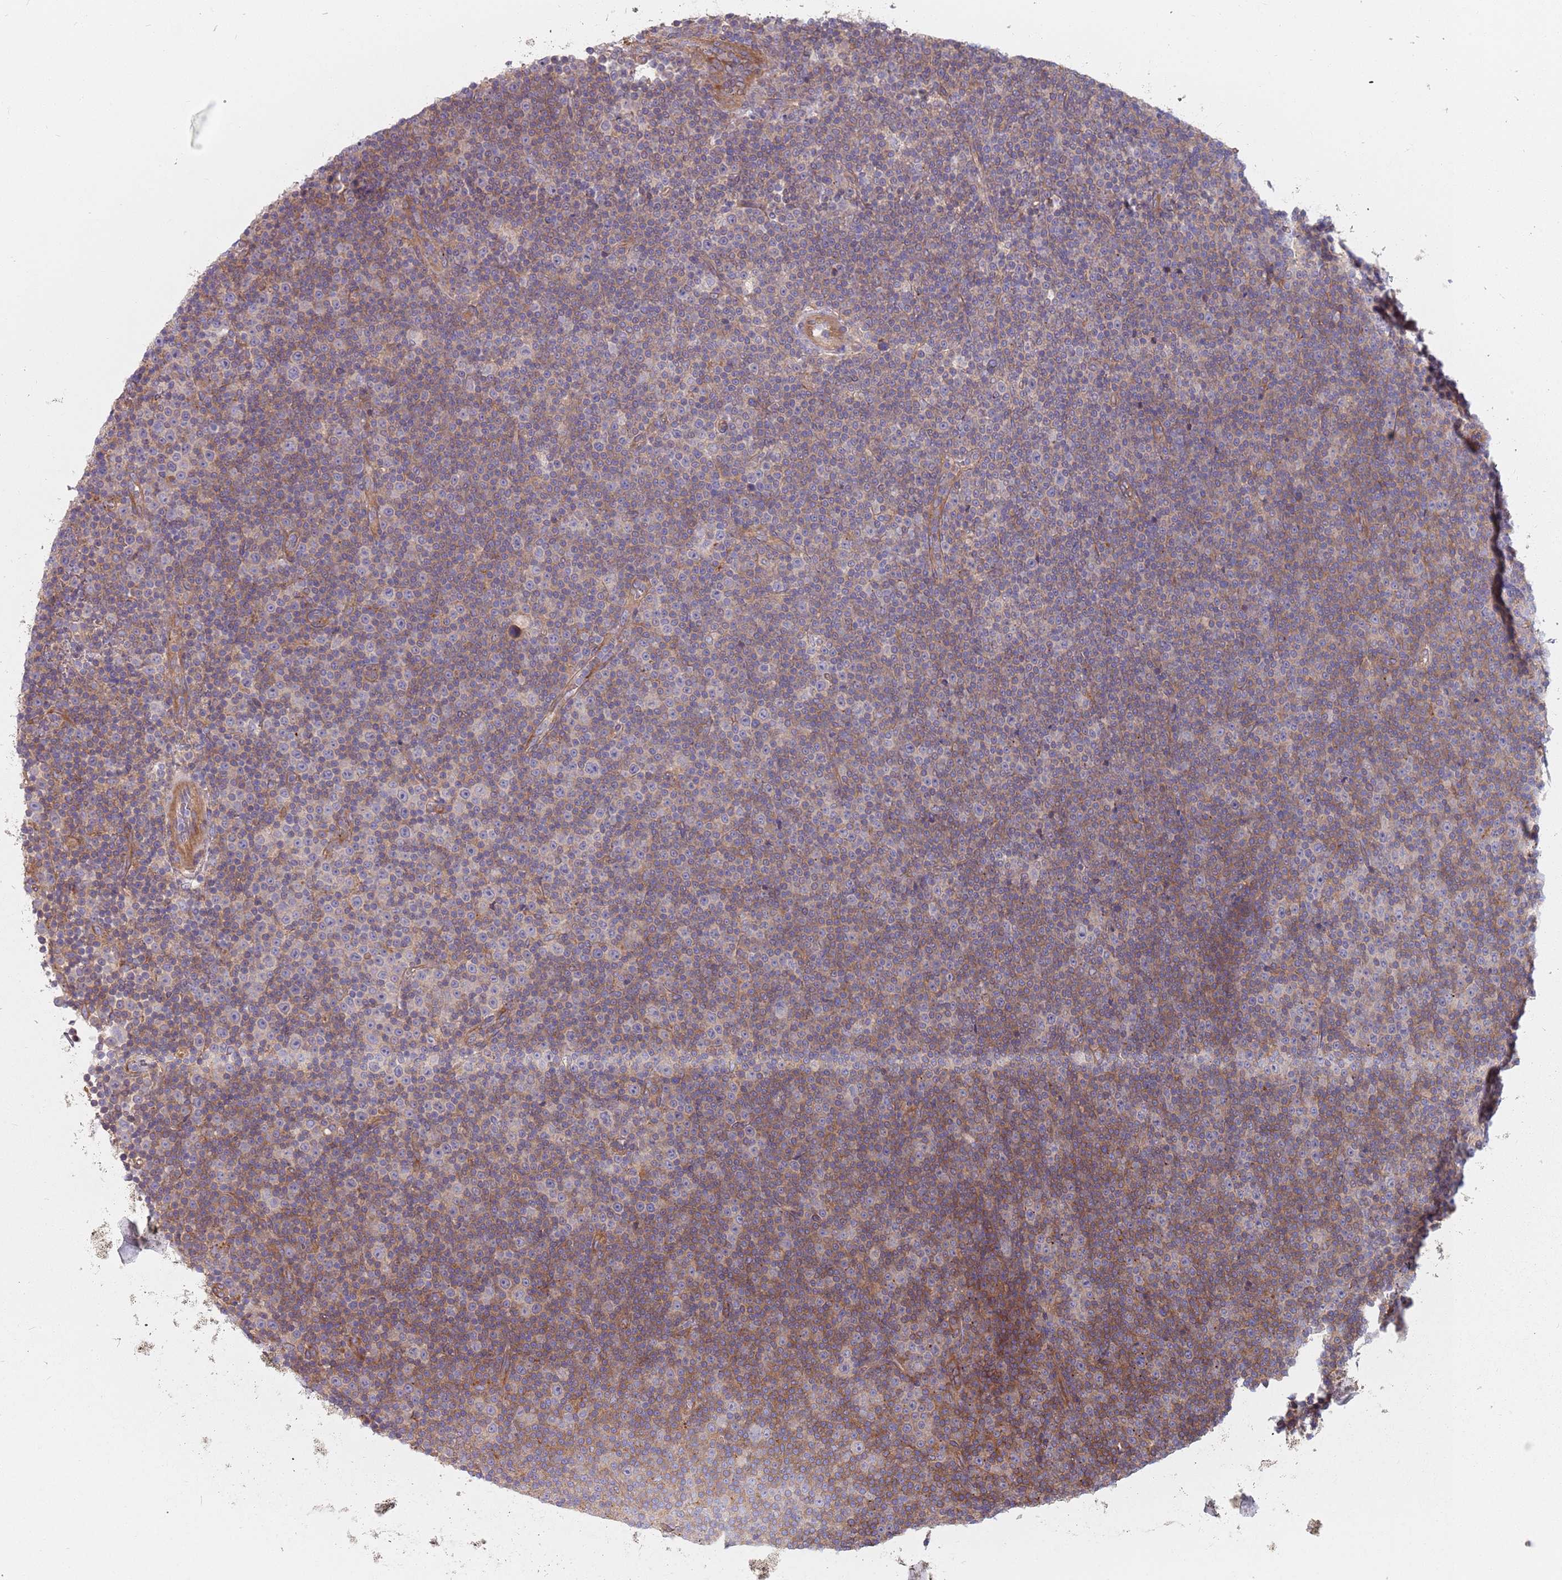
{"staining": {"intensity": "weak", "quantity": "25%-75%", "location": "cytoplasmic/membranous"}, "tissue": "lymphoma", "cell_type": "Tumor cells", "image_type": "cancer", "snomed": [{"axis": "morphology", "description": "Malignant lymphoma, non-Hodgkin's type, Low grade"}, {"axis": "topography", "description": "Lymph node"}], "caption": "Immunohistochemistry (IHC) (DAB (3,3'-diaminobenzidine)) staining of human malignant lymphoma, non-Hodgkin's type (low-grade) reveals weak cytoplasmic/membranous protein staining in about 25%-75% of tumor cells.", "gene": "SPDL1", "patient": {"sex": "female", "age": 67}}